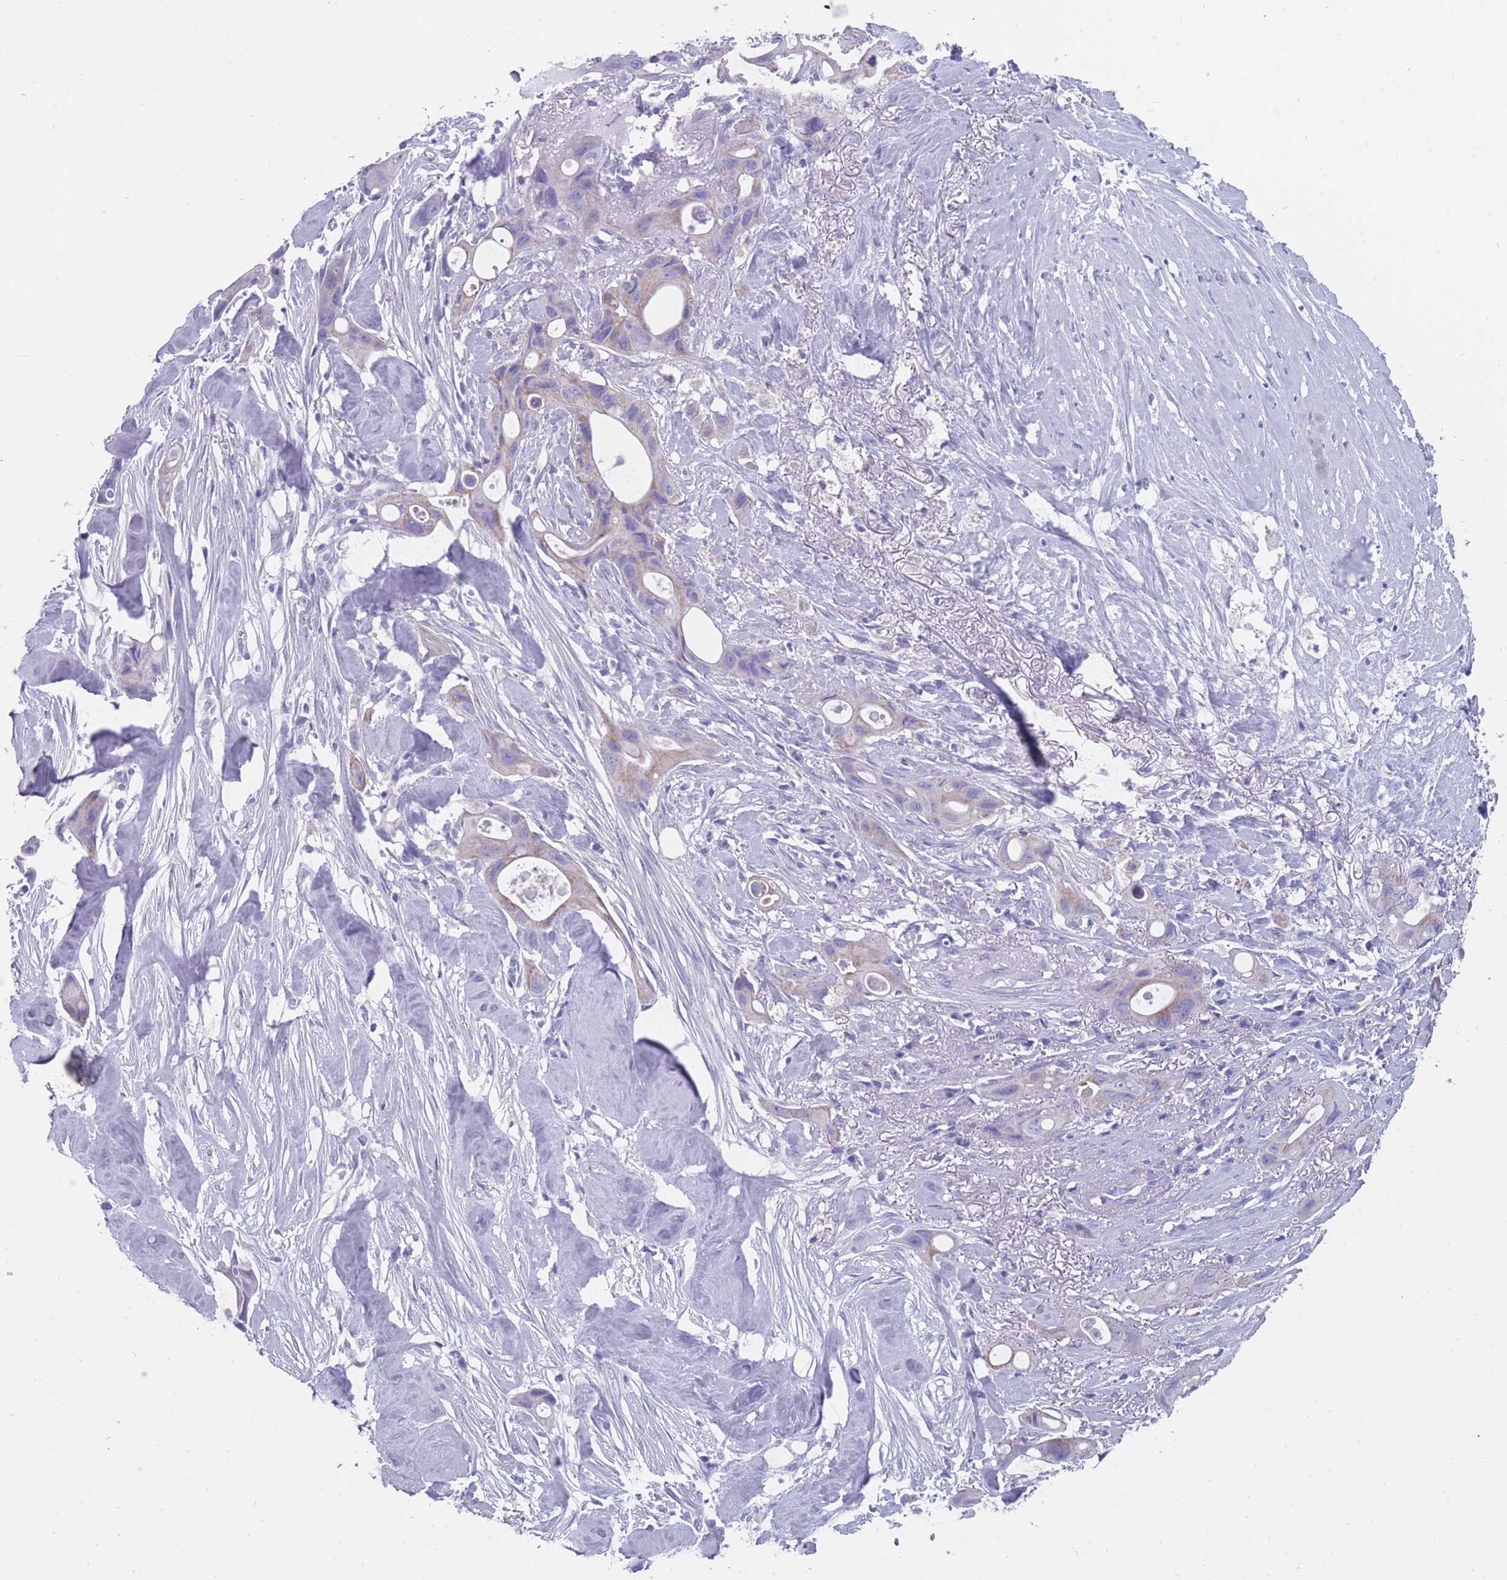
{"staining": {"intensity": "weak", "quantity": "<25%", "location": "cytoplasmic/membranous"}, "tissue": "ovarian cancer", "cell_type": "Tumor cells", "image_type": "cancer", "snomed": [{"axis": "morphology", "description": "Cystadenocarcinoma, mucinous, NOS"}, {"axis": "topography", "description": "Ovary"}], "caption": "Tumor cells show no significant protein staining in ovarian cancer.", "gene": "INTS2", "patient": {"sex": "female", "age": 70}}